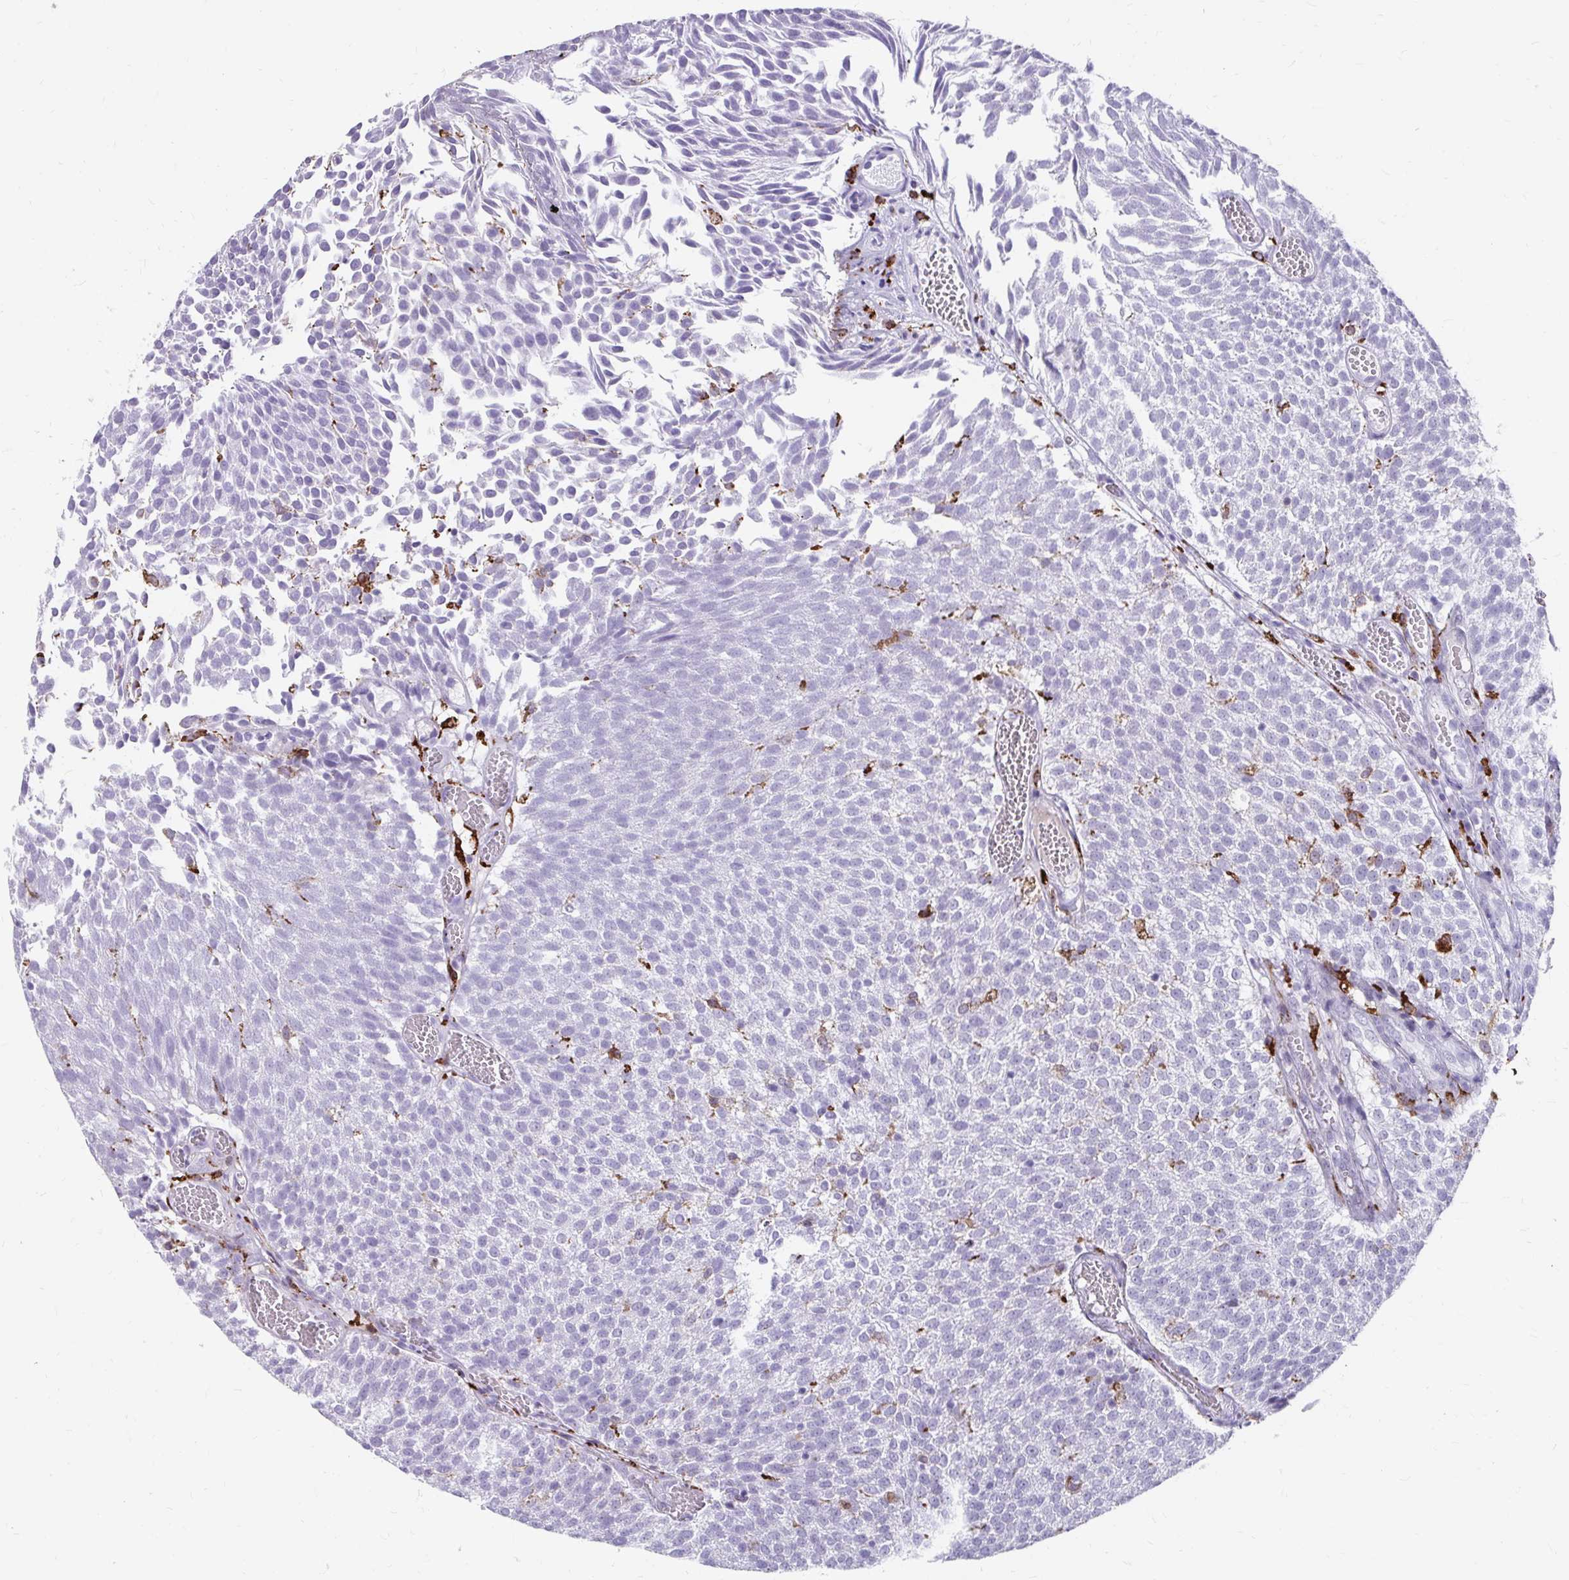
{"staining": {"intensity": "negative", "quantity": "none", "location": "none"}, "tissue": "urothelial cancer", "cell_type": "Tumor cells", "image_type": "cancer", "snomed": [{"axis": "morphology", "description": "Urothelial carcinoma, Low grade"}, {"axis": "topography", "description": "Urinary bladder"}], "caption": "The image displays no significant expression in tumor cells of low-grade urothelial carcinoma.", "gene": "CD163", "patient": {"sex": "female", "age": 79}}